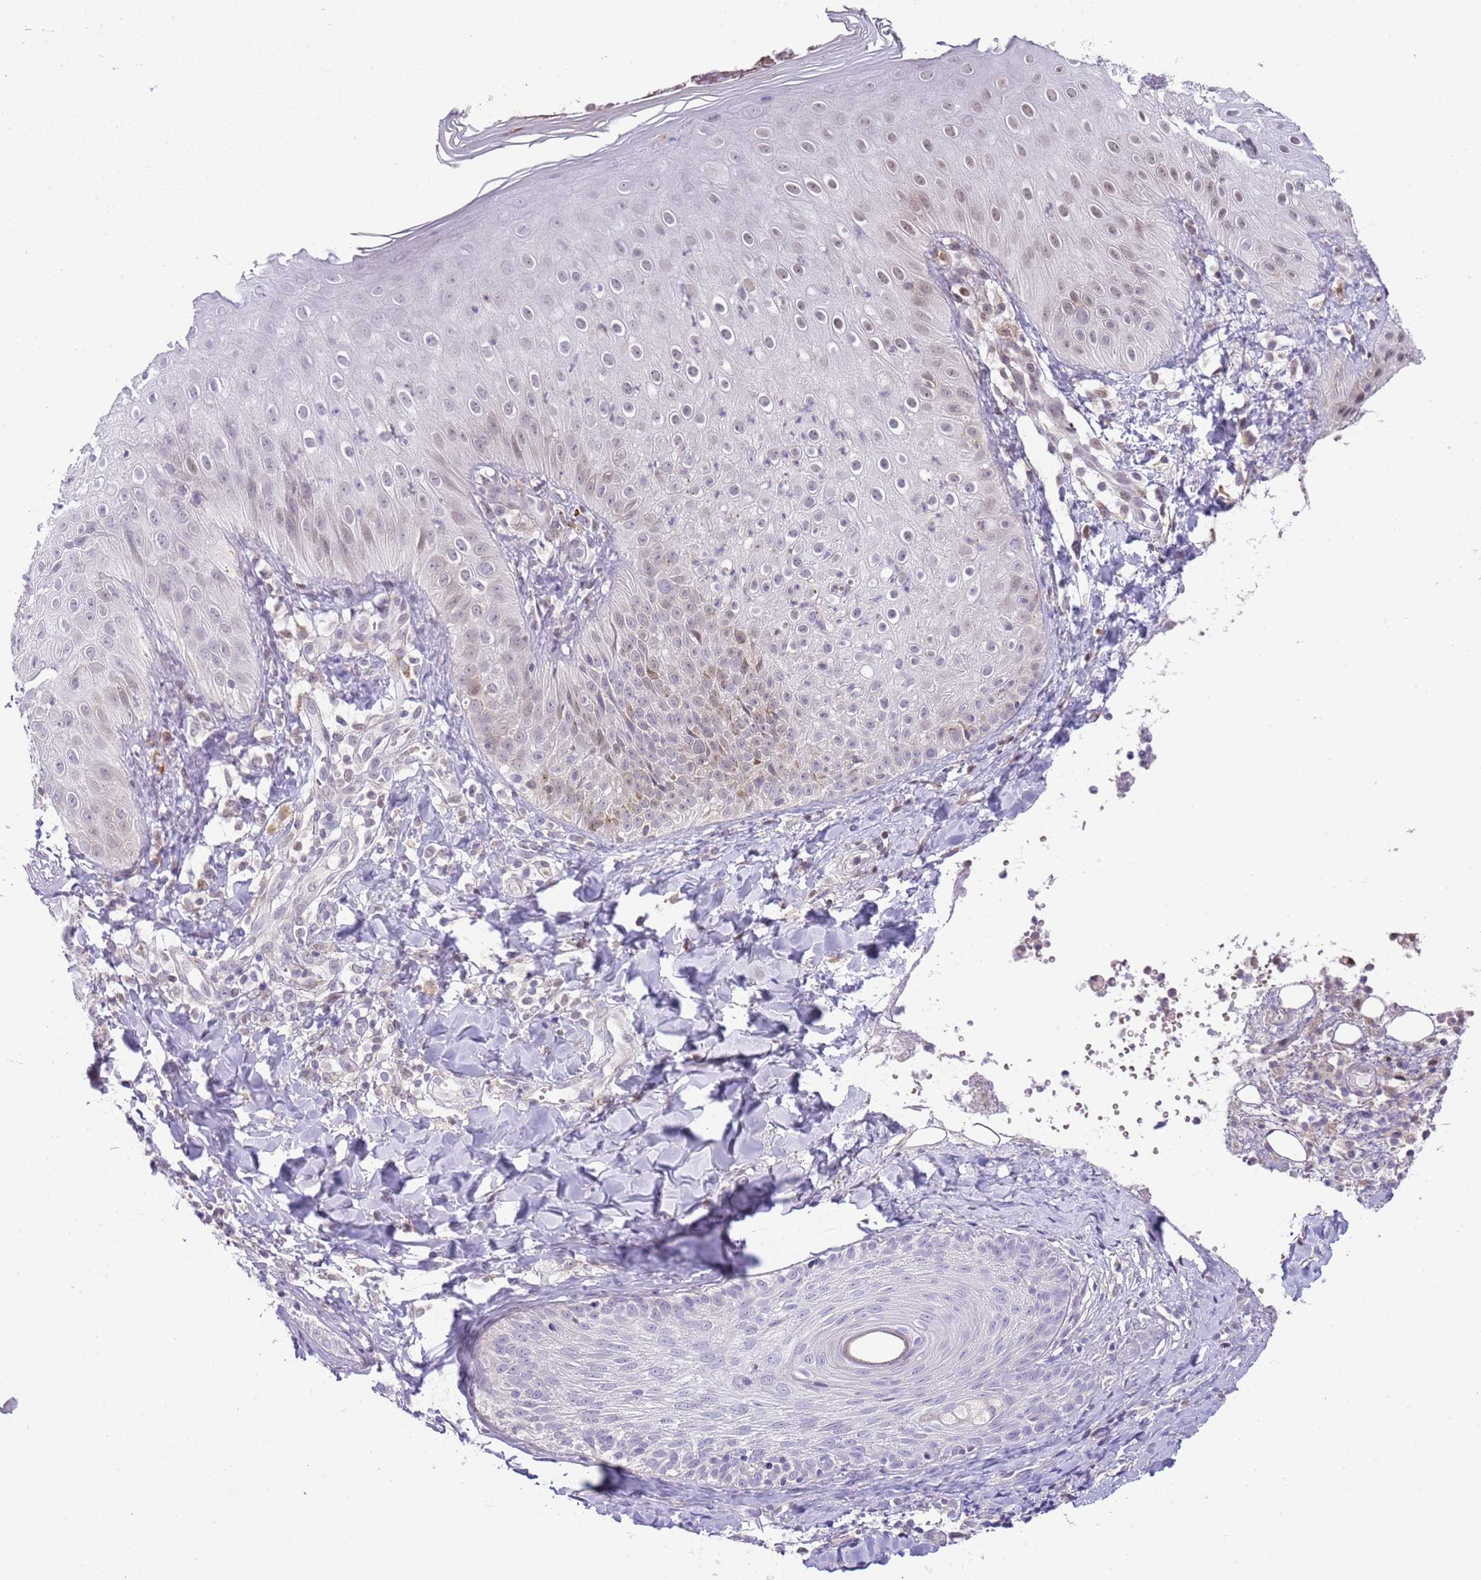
{"staining": {"intensity": "moderate", "quantity": "<25%", "location": "cytoplasmic/membranous"}, "tissue": "skin", "cell_type": "Epidermal cells", "image_type": "normal", "snomed": [{"axis": "morphology", "description": "Normal tissue, NOS"}, {"axis": "morphology", "description": "Inflammation, NOS"}, {"axis": "topography", "description": "Soft tissue"}, {"axis": "topography", "description": "Anal"}], "caption": "IHC staining of unremarkable skin, which exhibits low levels of moderate cytoplasmic/membranous expression in about <25% of epidermal cells indicating moderate cytoplasmic/membranous protein staining. The staining was performed using DAB (3,3'-diaminobenzidine) (brown) for protein detection and nuclei were counterstained in hematoxylin (blue).", "gene": "ABHD17C", "patient": {"sex": "female", "age": 15}}